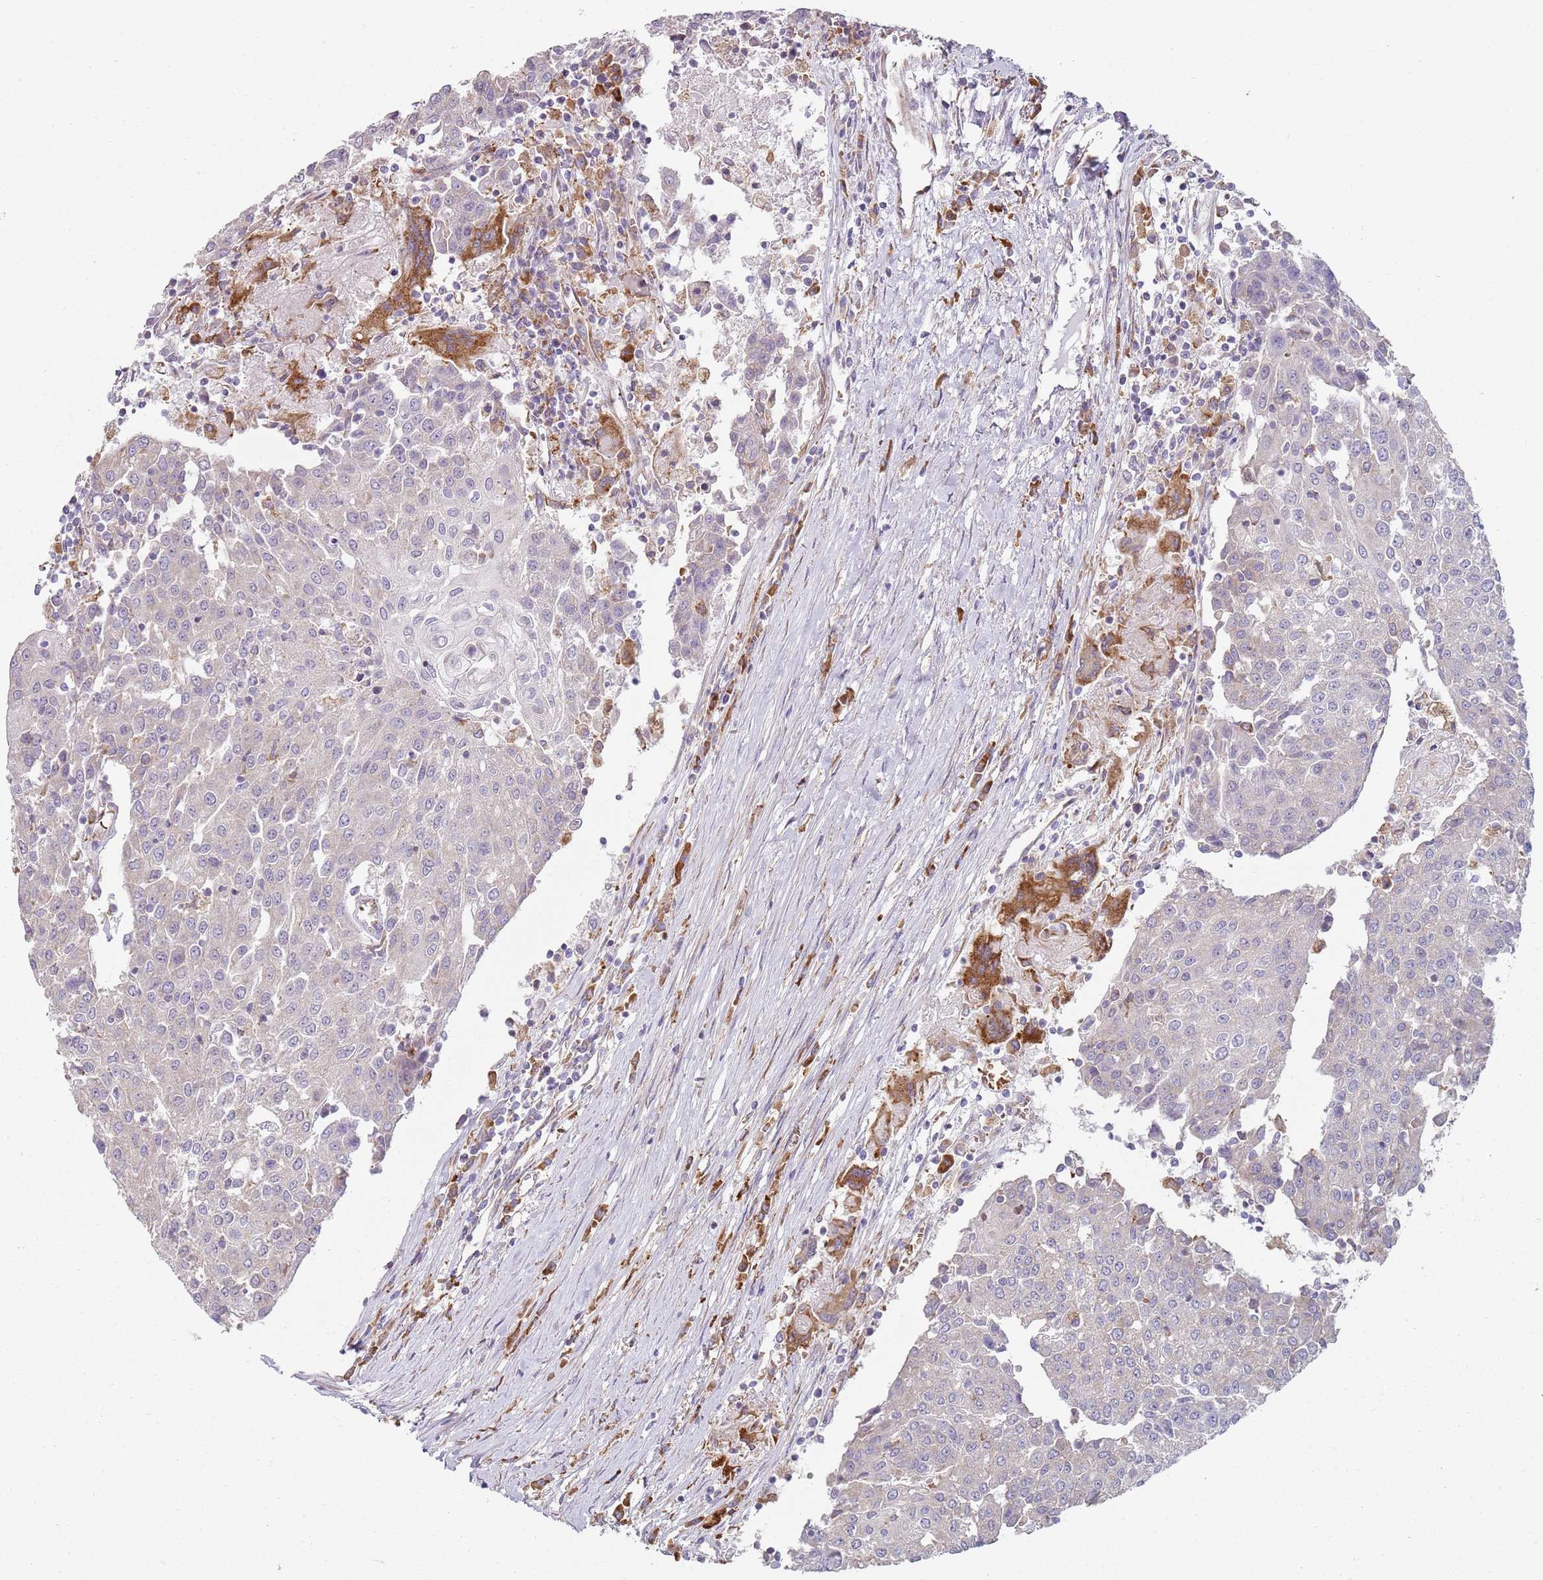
{"staining": {"intensity": "negative", "quantity": "none", "location": "none"}, "tissue": "urothelial cancer", "cell_type": "Tumor cells", "image_type": "cancer", "snomed": [{"axis": "morphology", "description": "Urothelial carcinoma, High grade"}, {"axis": "topography", "description": "Urinary bladder"}], "caption": "Urothelial cancer was stained to show a protein in brown. There is no significant staining in tumor cells.", "gene": "SPATA2", "patient": {"sex": "female", "age": 85}}